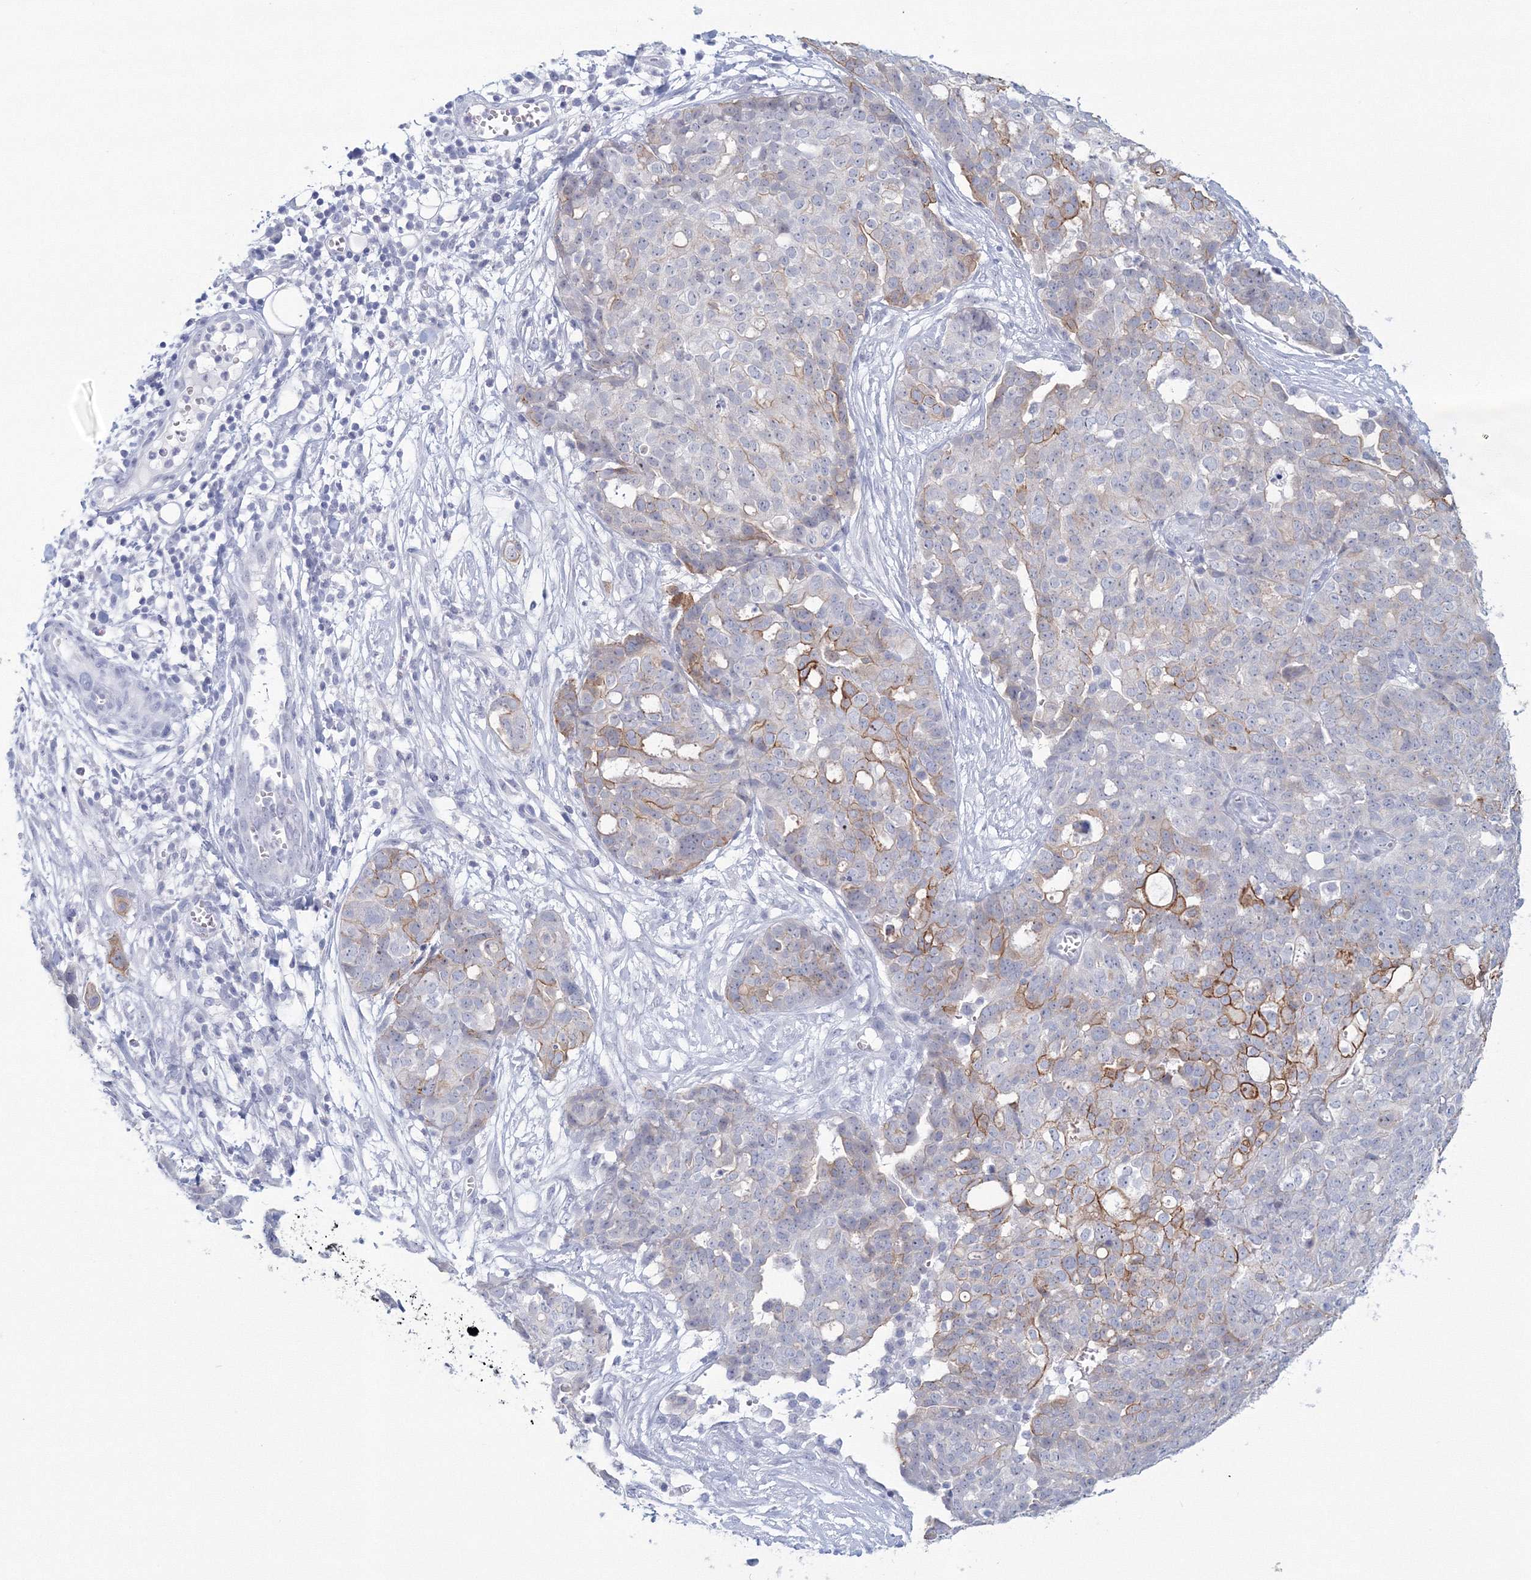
{"staining": {"intensity": "moderate", "quantity": "<25%", "location": "cytoplasmic/membranous"}, "tissue": "ovarian cancer", "cell_type": "Tumor cells", "image_type": "cancer", "snomed": [{"axis": "morphology", "description": "Cystadenocarcinoma, serous, NOS"}, {"axis": "topography", "description": "Soft tissue"}, {"axis": "topography", "description": "Ovary"}], "caption": "Protein staining by IHC displays moderate cytoplasmic/membranous positivity in about <25% of tumor cells in ovarian serous cystadenocarcinoma. (DAB (3,3'-diaminobenzidine) IHC with brightfield microscopy, high magnification).", "gene": "VSIG1", "patient": {"sex": "female", "age": 57}}